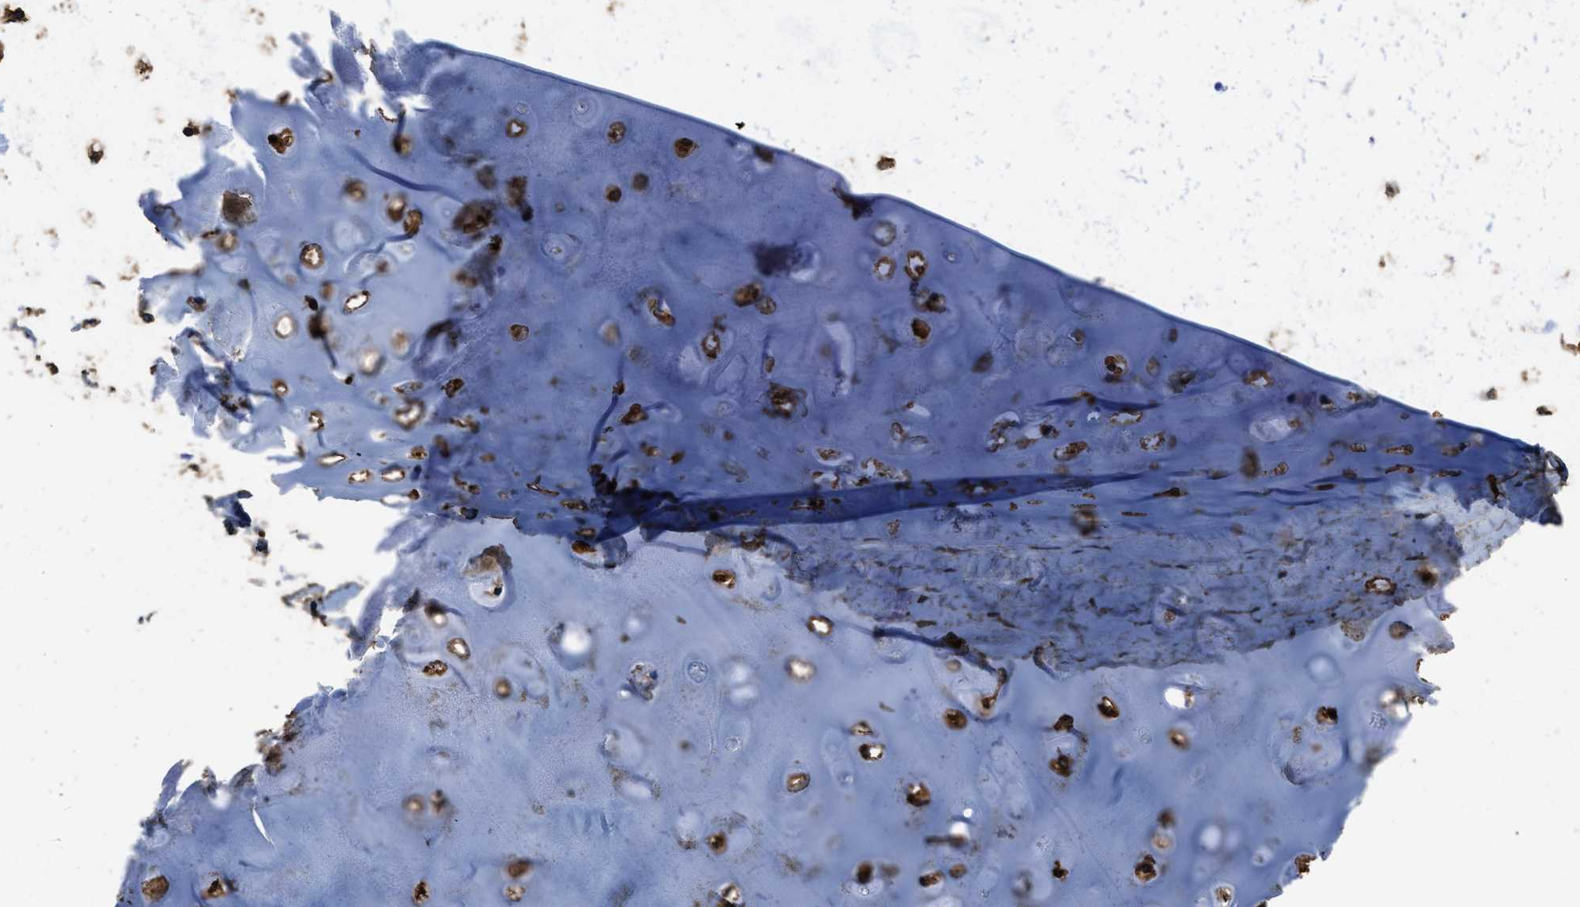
{"staining": {"intensity": "strong", "quantity": ">75%", "location": "cytoplasmic/membranous"}, "tissue": "adipose tissue", "cell_type": "Adipocytes", "image_type": "normal", "snomed": [{"axis": "morphology", "description": "Normal tissue, NOS"}, {"axis": "topography", "description": "Cartilage tissue"}, {"axis": "topography", "description": "Bronchus"}], "caption": "Immunohistochemistry image of normal adipose tissue: adipose tissue stained using immunohistochemistry demonstrates high levels of strong protein expression localized specifically in the cytoplasmic/membranous of adipocytes, appearing as a cytoplasmic/membranous brown color.", "gene": "CYRIA", "patient": {"sex": "female", "age": 73}}